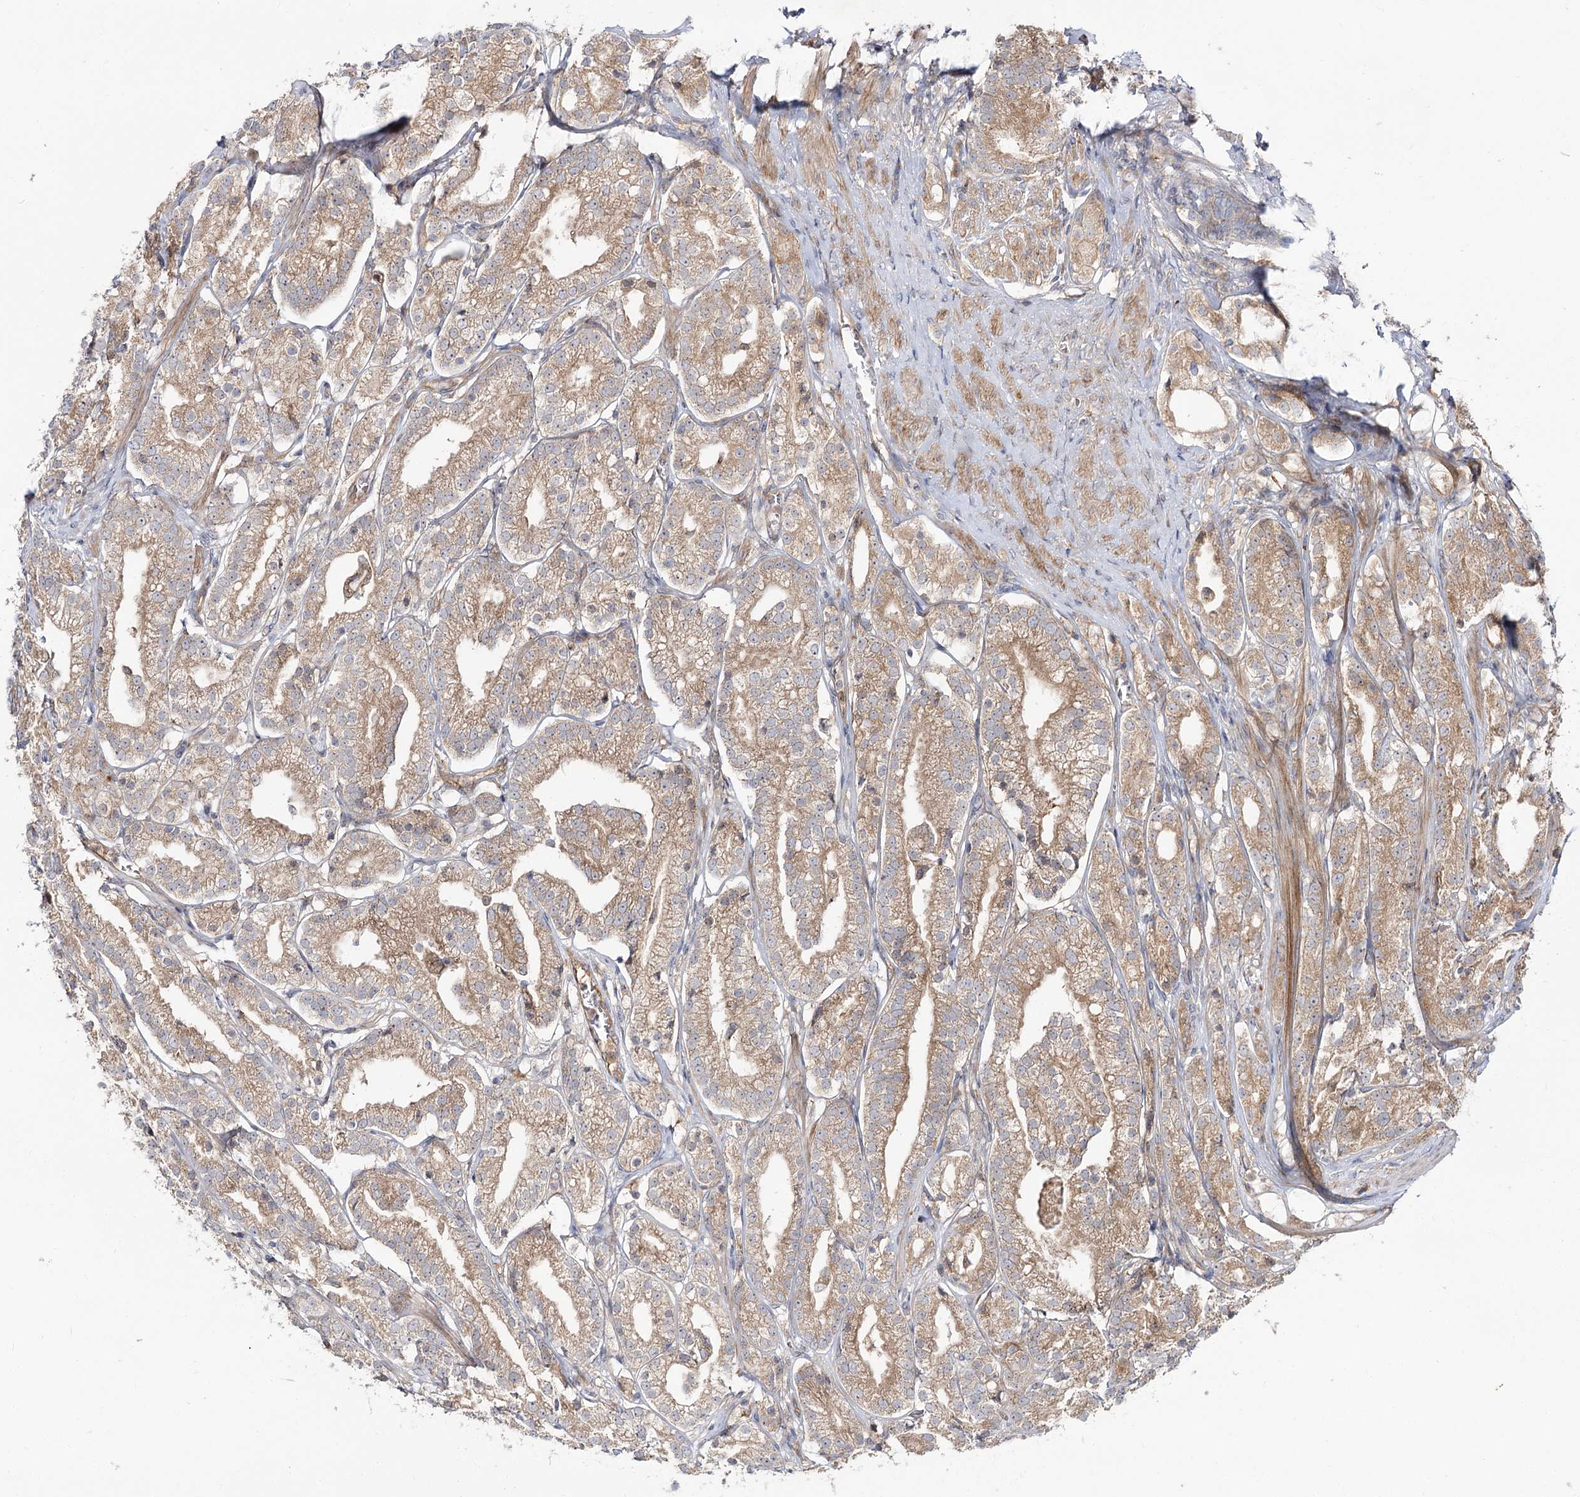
{"staining": {"intensity": "moderate", "quantity": ">75%", "location": "cytoplasmic/membranous"}, "tissue": "prostate cancer", "cell_type": "Tumor cells", "image_type": "cancer", "snomed": [{"axis": "morphology", "description": "Adenocarcinoma, High grade"}, {"axis": "topography", "description": "Prostate"}], "caption": "Protein expression analysis of prostate high-grade adenocarcinoma displays moderate cytoplasmic/membranous expression in about >75% of tumor cells. (DAB (3,3'-diaminobenzidine) = brown stain, brightfield microscopy at high magnification).", "gene": "C11orf80", "patient": {"sex": "male", "age": 69}}